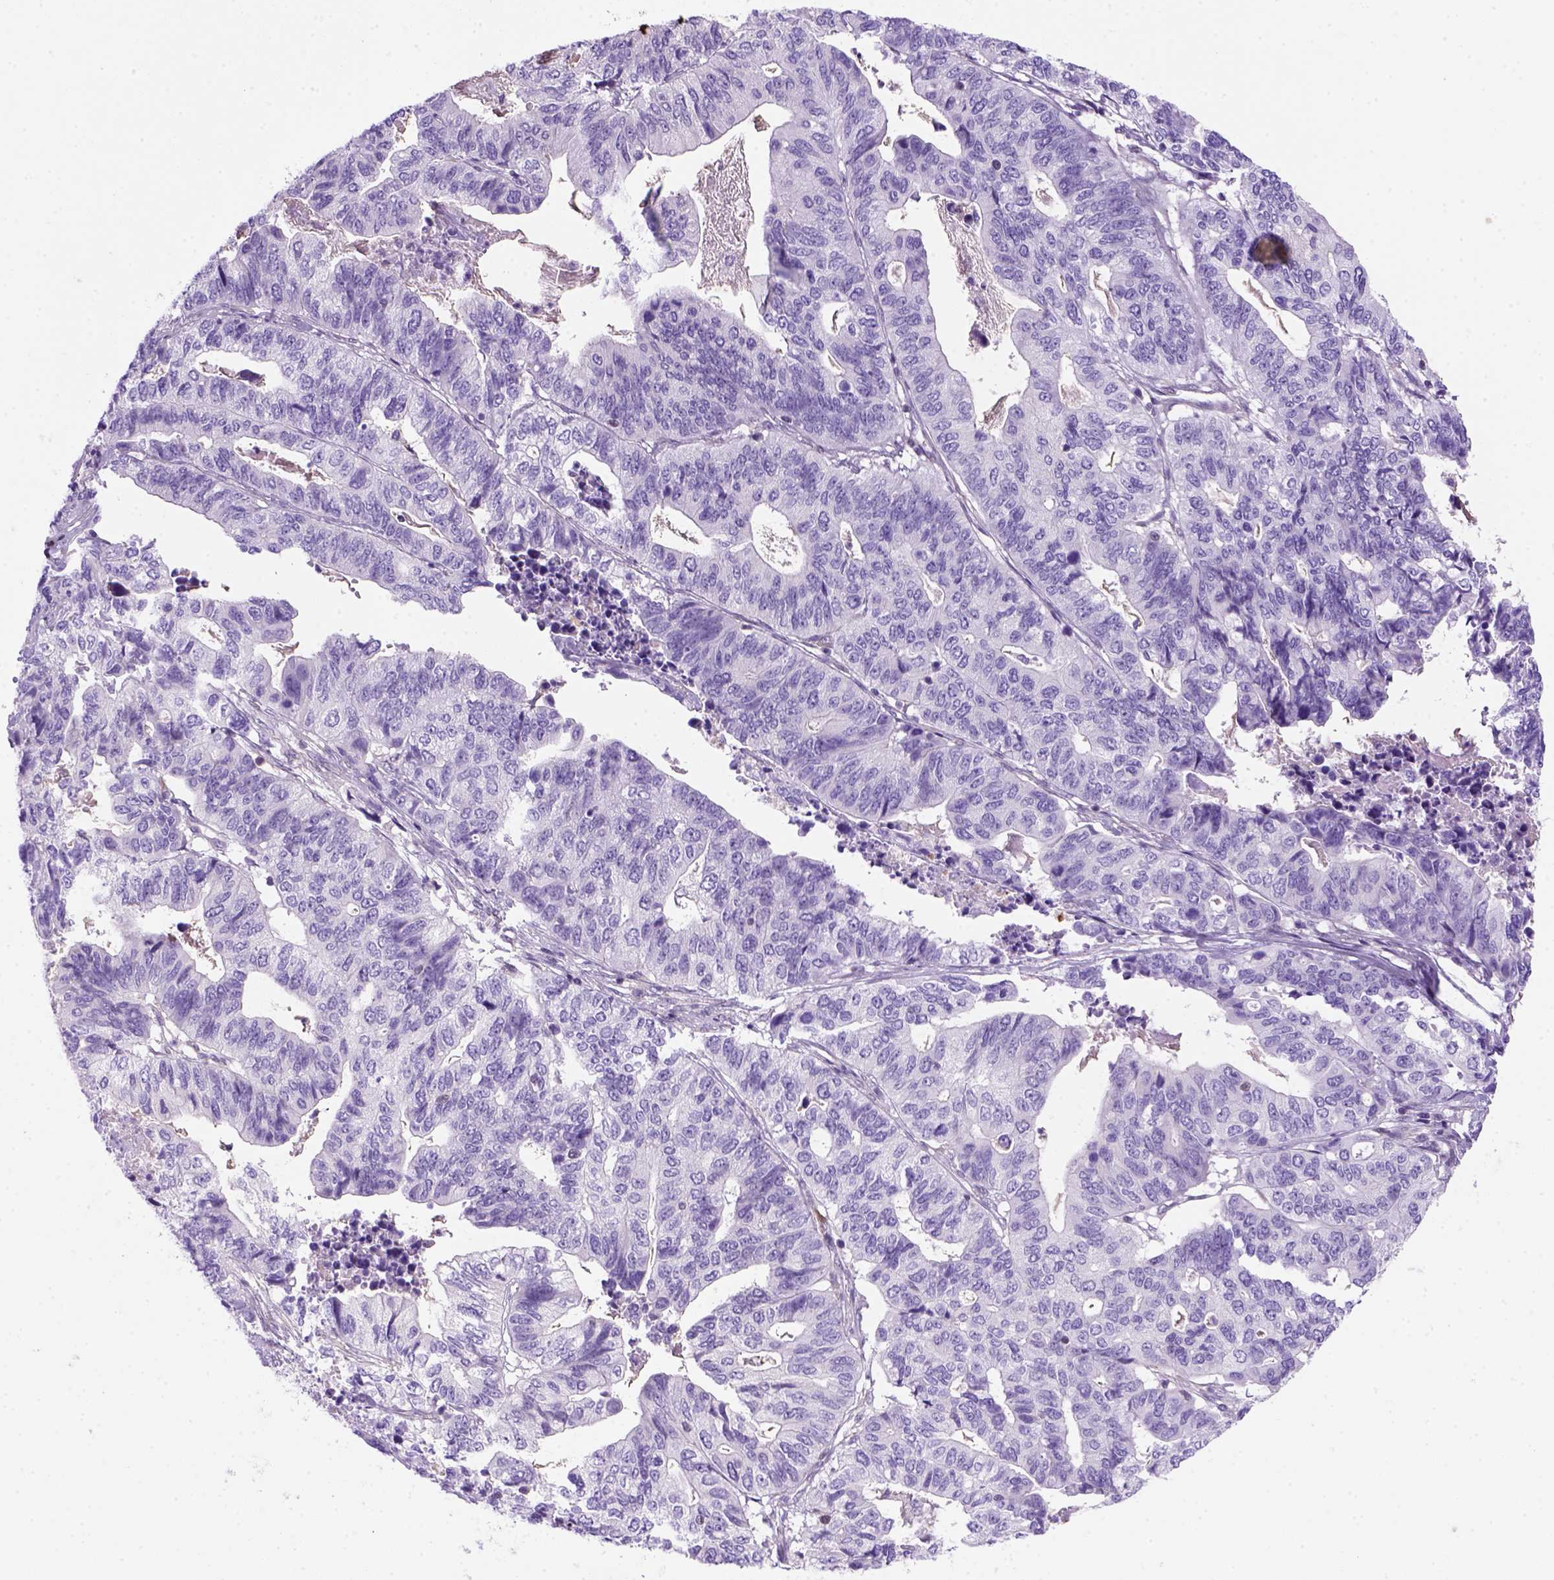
{"staining": {"intensity": "negative", "quantity": "none", "location": "none"}, "tissue": "stomach cancer", "cell_type": "Tumor cells", "image_type": "cancer", "snomed": [{"axis": "morphology", "description": "Adenocarcinoma, NOS"}, {"axis": "topography", "description": "Stomach, upper"}], "caption": "High magnification brightfield microscopy of adenocarcinoma (stomach) stained with DAB (3,3'-diaminobenzidine) (brown) and counterstained with hematoxylin (blue): tumor cells show no significant expression.", "gene": "MGMT", "patient": {"sex": "female", "age": 67}}